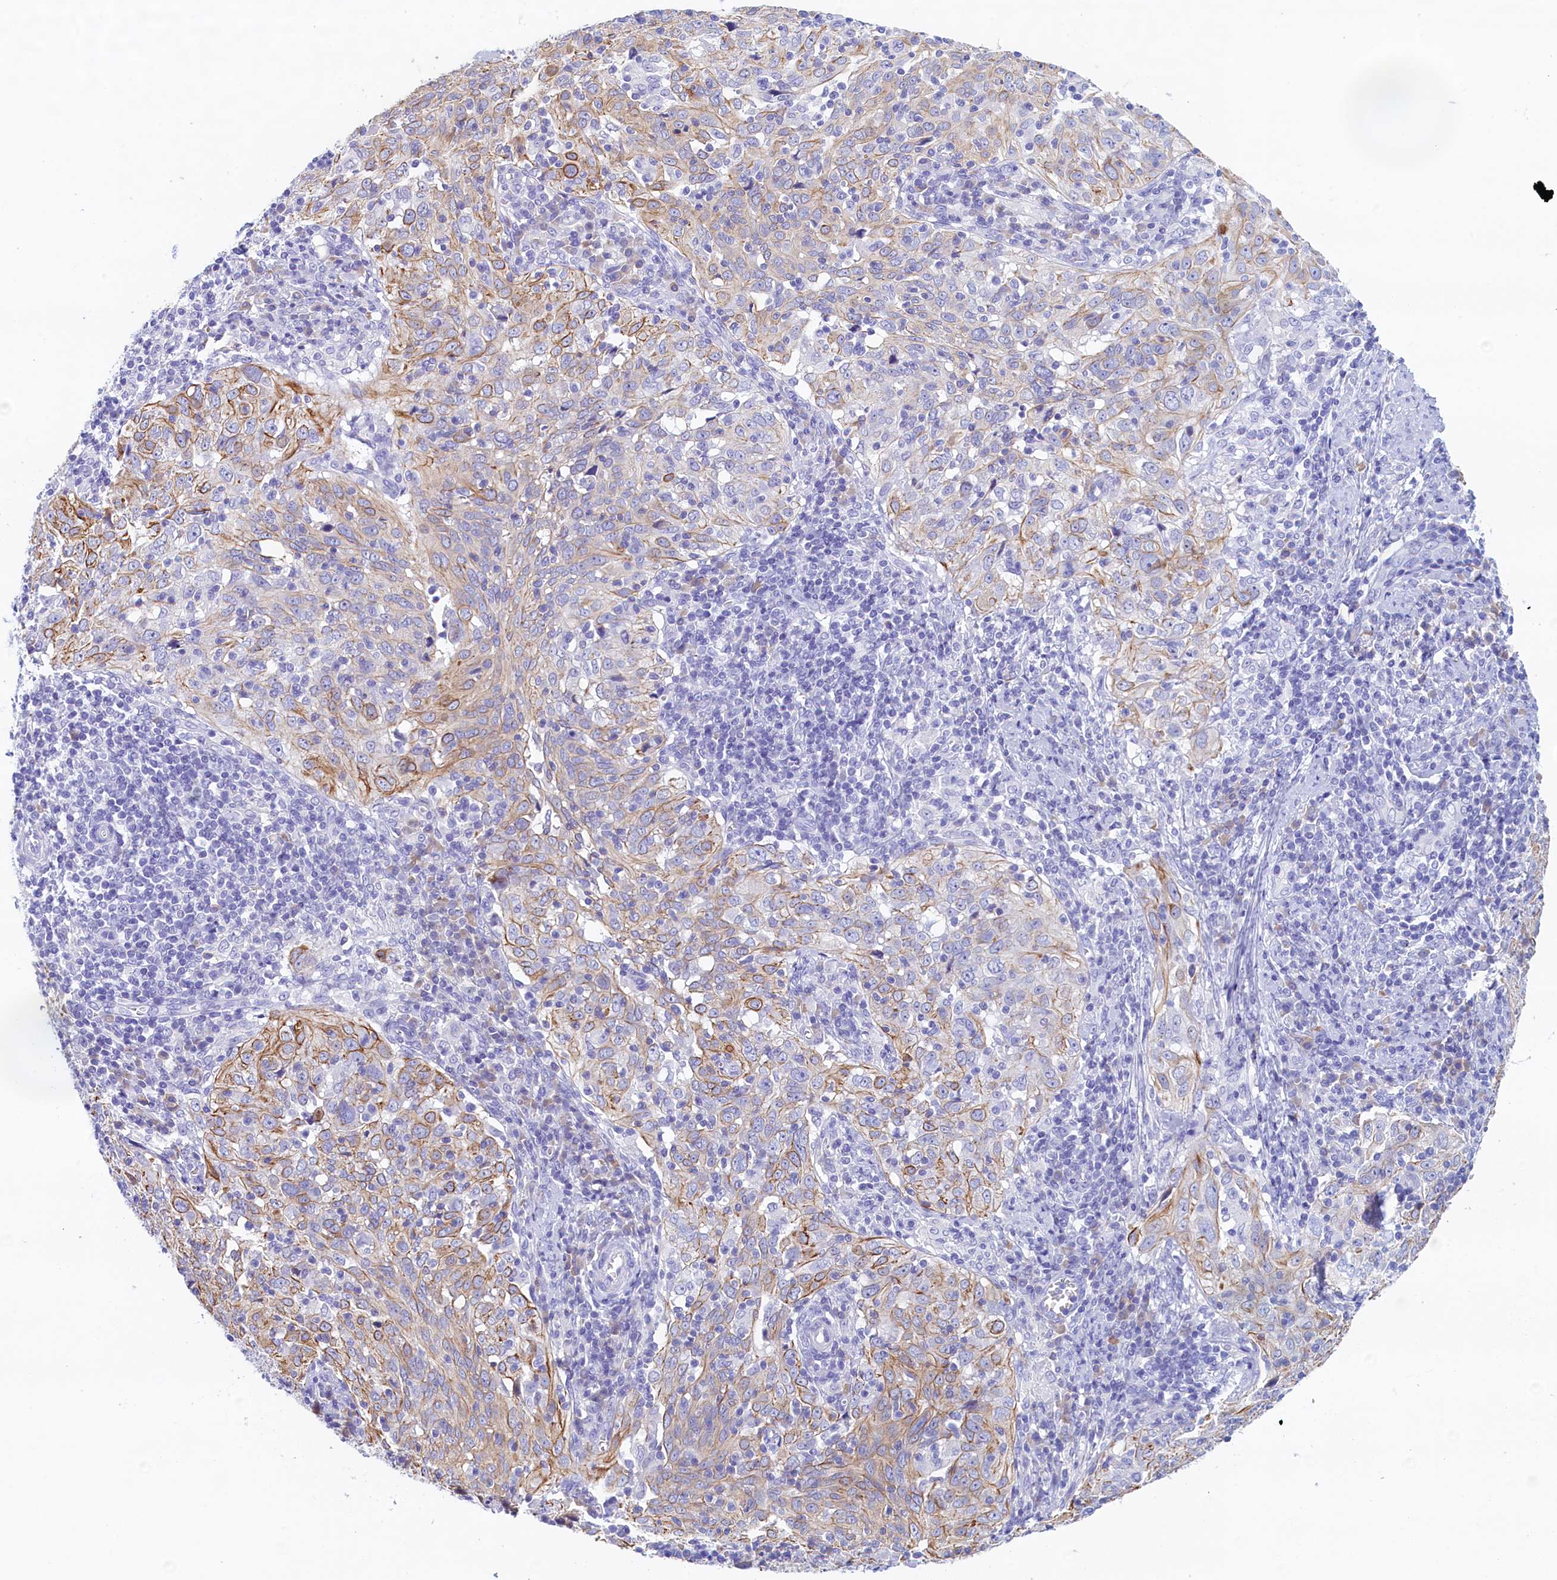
{"staining": {"intensity": "moderate", "quantity": "<25%", "location": "cytoplasmic/membranous"}, "tissue": "cervical cancer", "cell_type": "Tumor cells", "image_type": "cancer", "snomed": [{"axis": "morphology", "description": "Normal tissue, NOS"}, {"axis": "morphology", "description": "Squamous cell carcinoma, NOS"}, {"axis": "topography", "description": "Cervix"}], "caption": "Cervical cancer (squamous cell carcinoma) stained with a protein marker exhibits moderate staining in tumor cells.", "gene": "GUCA1C", "patient": {"sex": "female", "age": 31}}